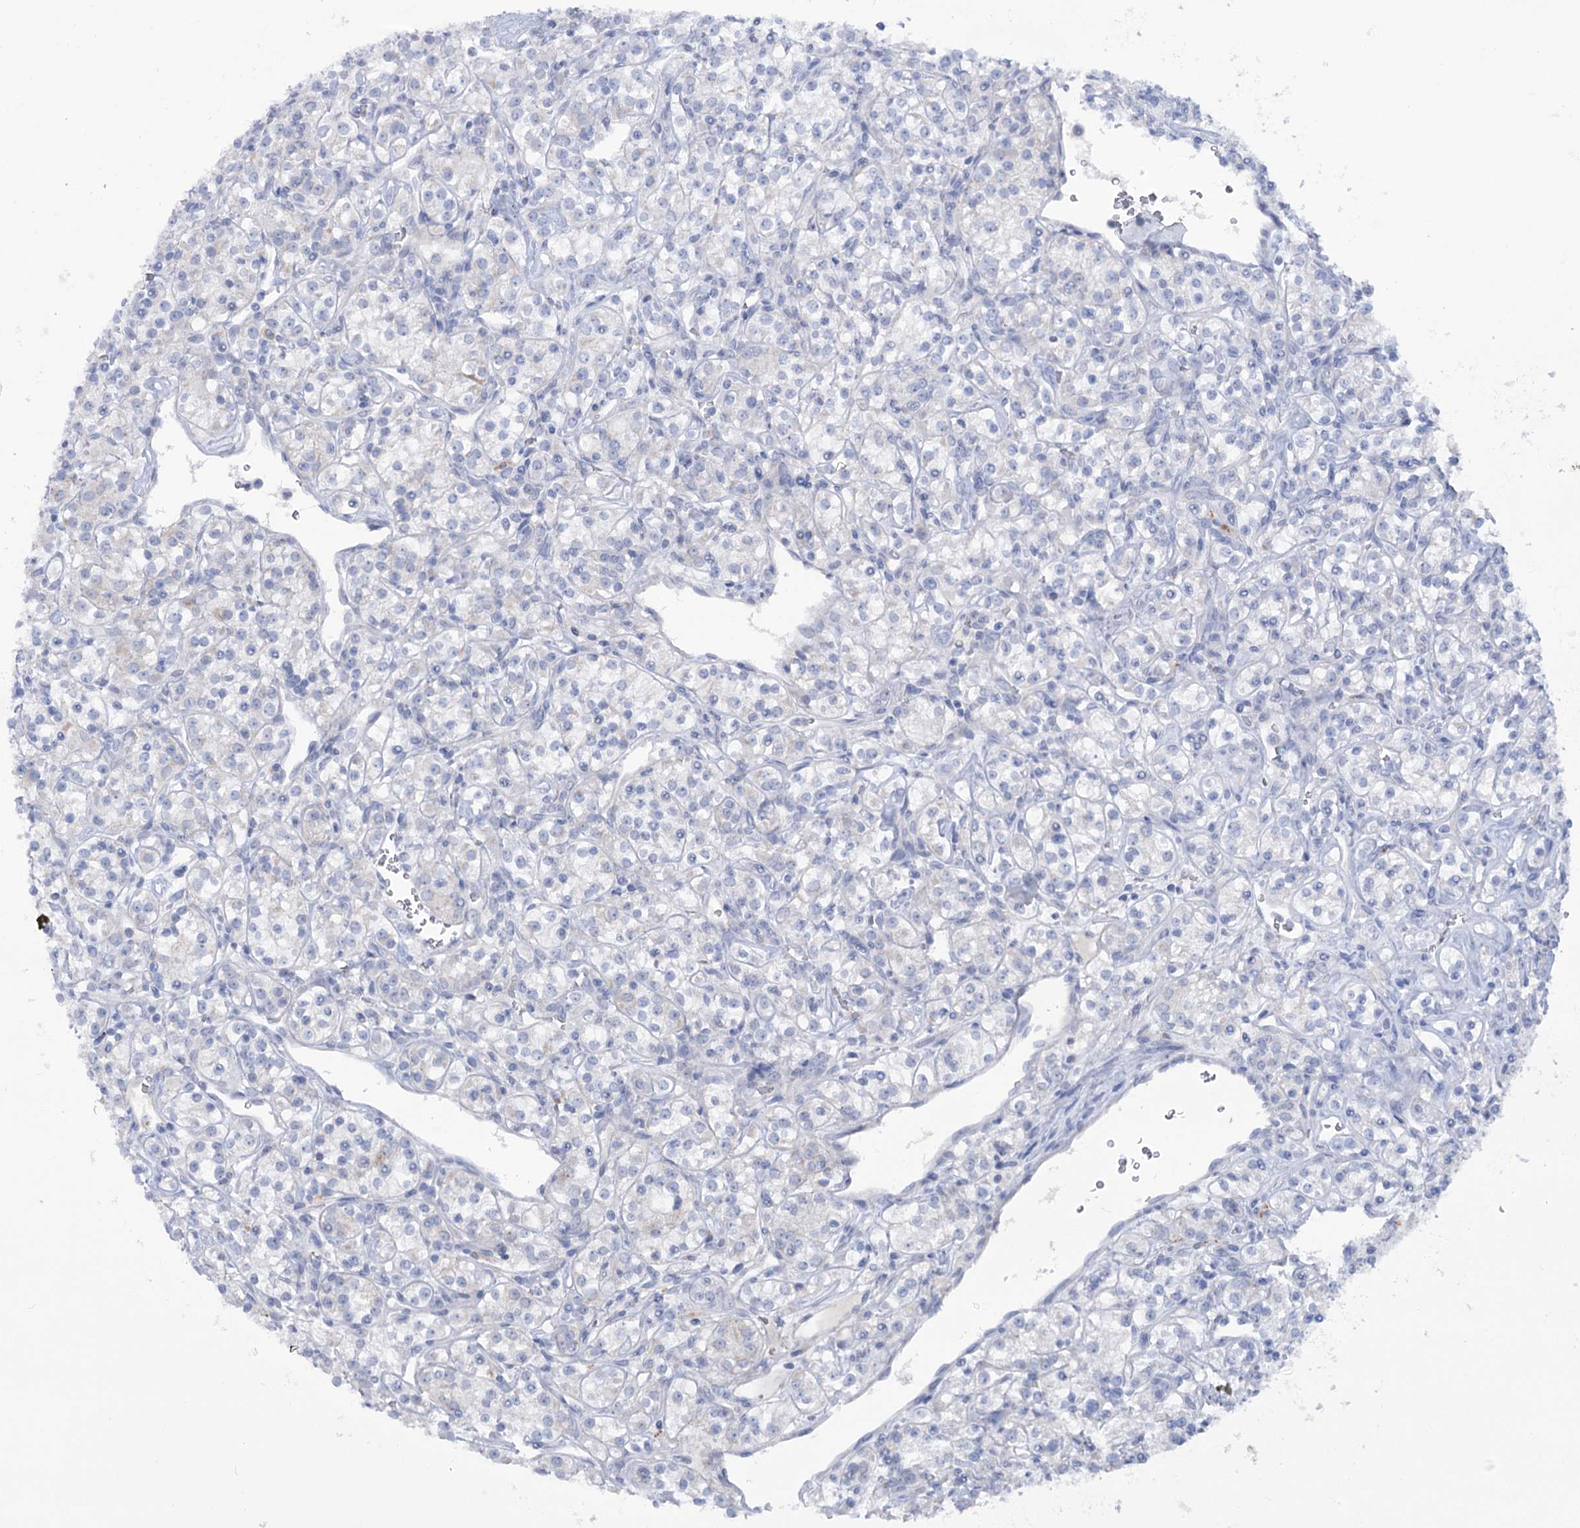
{"staining": {"intensity": "negative", "quantity": "none", "location": "none"}, "tissue": "renal cancer", "cell_type": "Tumor cells", "image_type": "cancer", "snomed": [{"axis": "morphology", "description": "Adenocarcinoma, NOS"}, {"axis": "topography", "description": "Kidney"}], "caption": "Immunohistochemical staining of renal cancer (adenocarcinoma) displays no significant expression in tumor cells. The staining was performed using DAB to visualize the protein expression in brown, while the nuclei were stained in blue with hematoxylin (Magnification: 20x).", "gene": "MTCH2", "patient": {"sex": "male", "age": 77}}